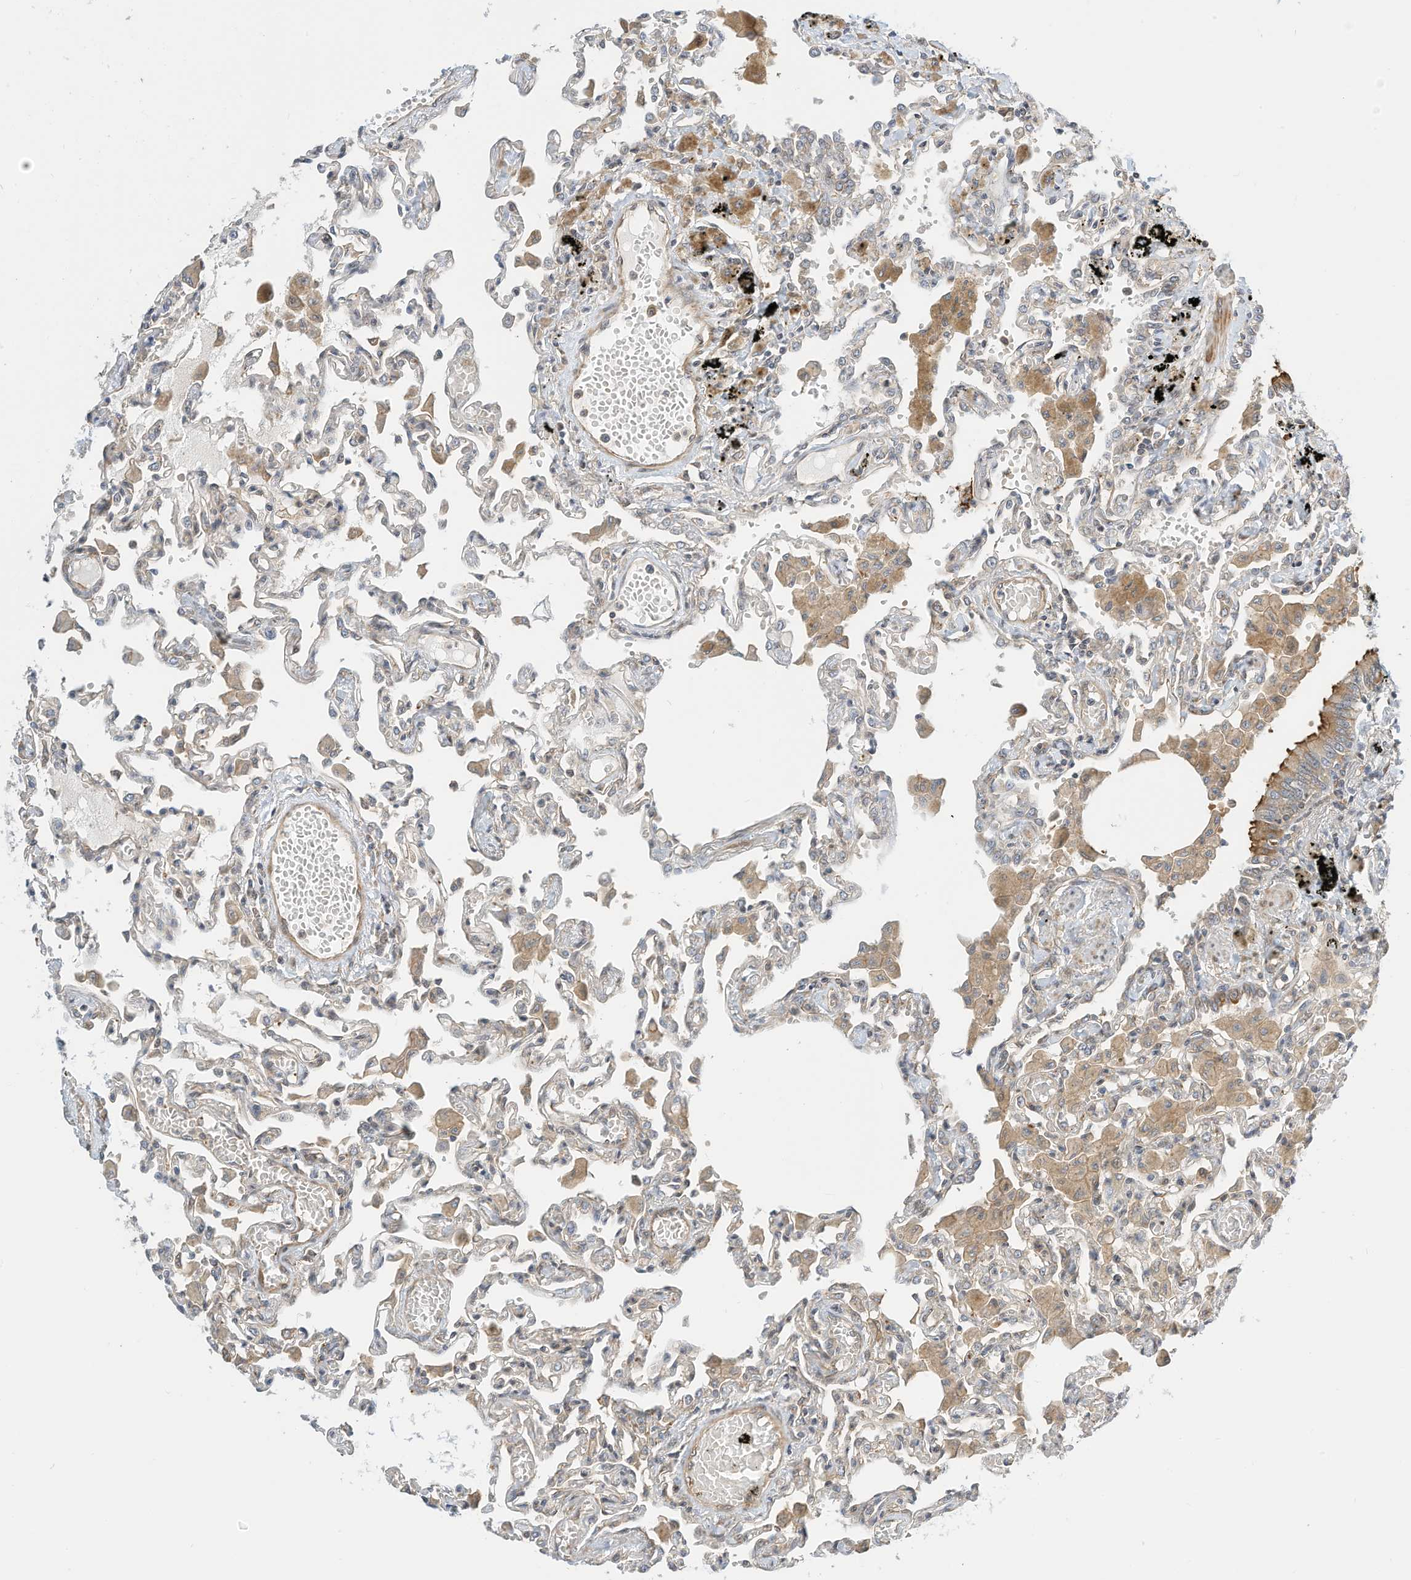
{"staining": {"intensity": "moderate", "quantity": "25%-75%", "location": "cytoplasmic/membranous"}, "tissue": "lung", "cell_type": "Alveolar cells", "image_type": "normal", "snomed": [{"axis": "morphology", "description": "Normal tissue, NOS"}, {"axis": "topography", "description": "Bronchus"}, {"axis": "topography", "description": "Lung"}], "caption": "Lung stained with a brown dye reveals moderate cytoplasmic/membranous positive staining in approximately 25%-75% of alveolar cells.", "gene": "OFD1", "patient": {"sex": "female", "age": 49}}